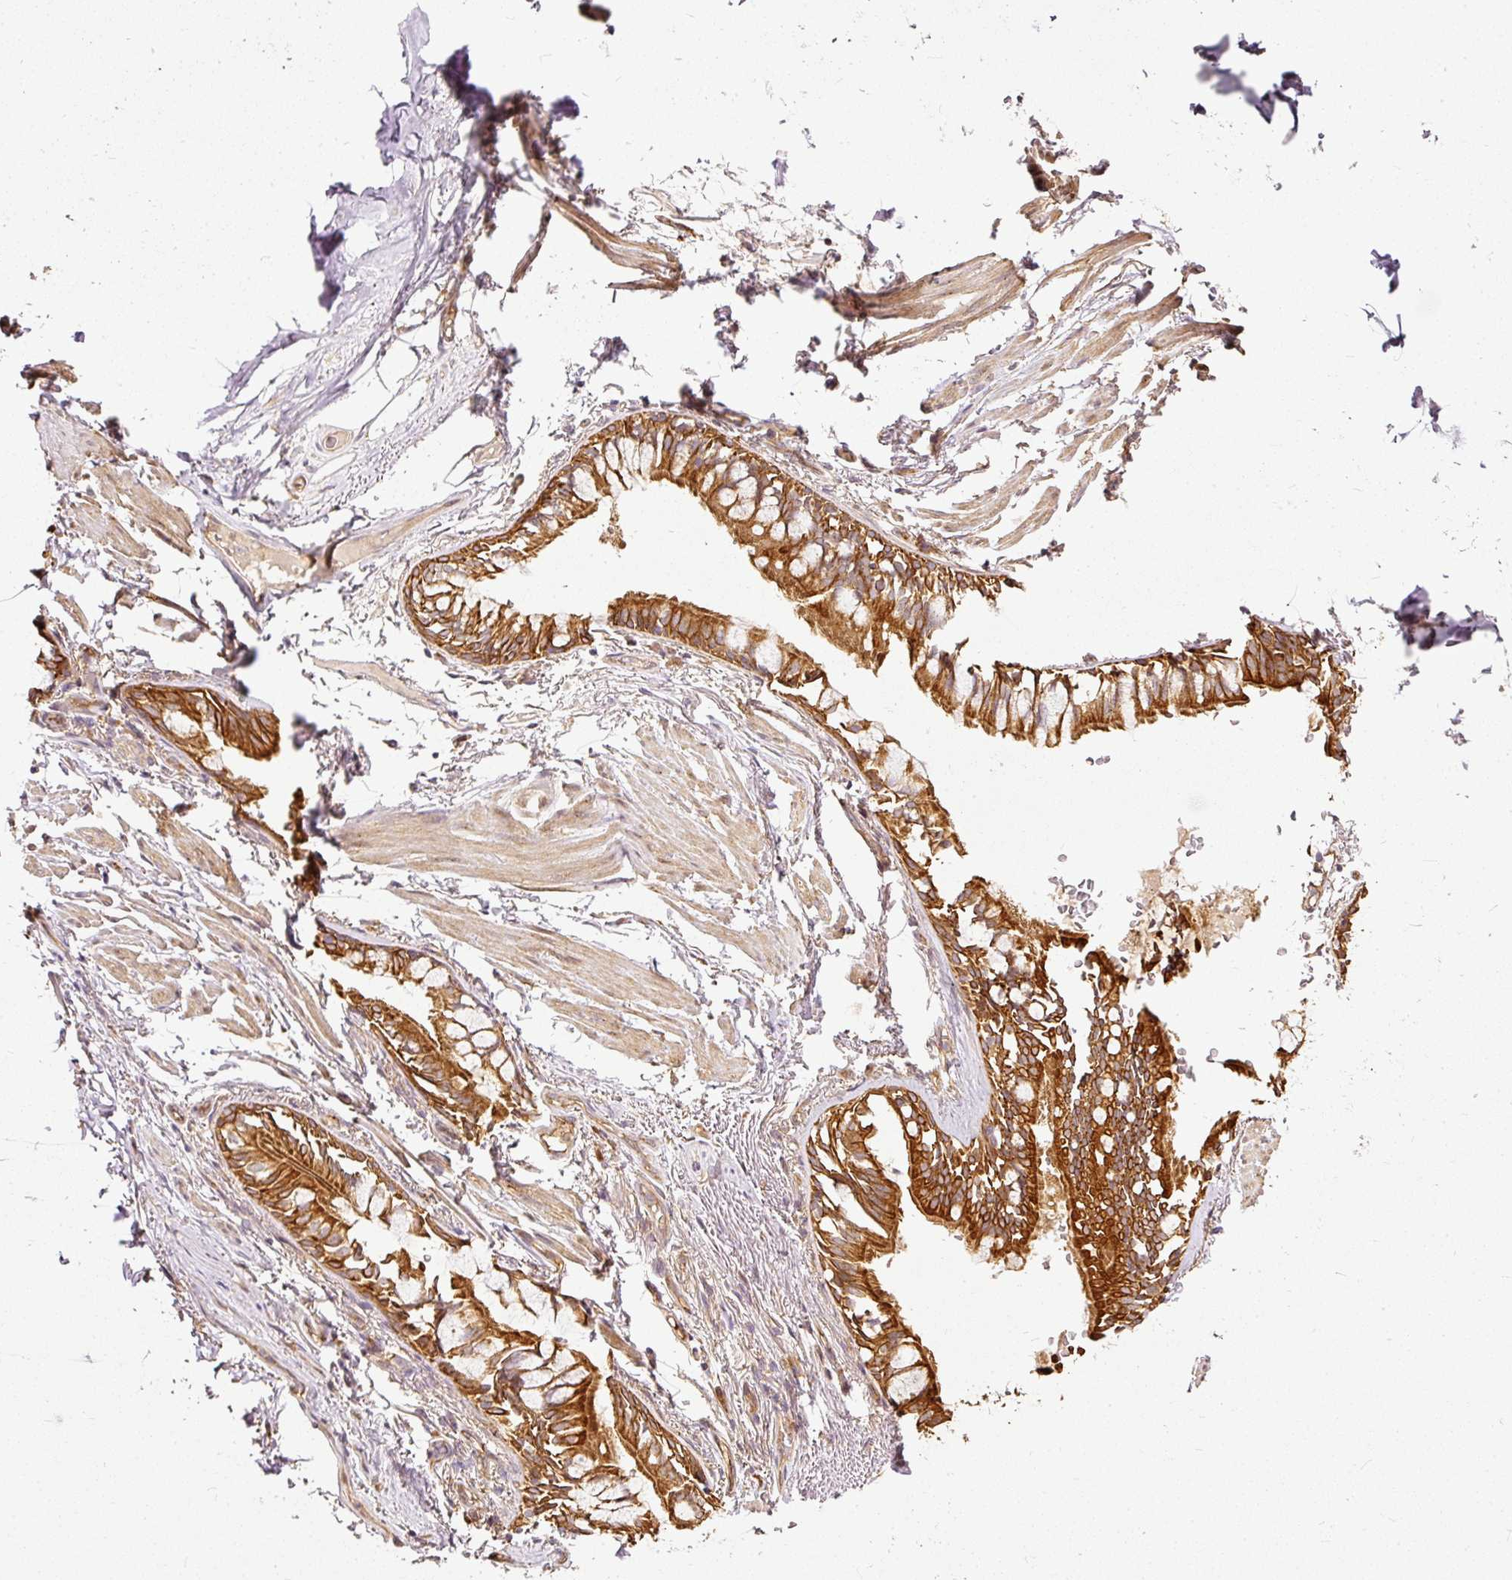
{"staining": {"intensity": "moderate", "quantity": ">75%", "location": "cytoplasmic/membranous"}, "tissue": "soft tissue", "cell_type": "Chondrocytes", "image_type": "normal", "snomed": [{"axis": "morphology", "description": "Normal tissue, NOS"}, {"axis": "topography", "description": "Bronchus"}], "caption": "Immunohistochemical staining of benign soft tissue shows moderate cytoplasmic/membranous protein positivity in approximately >75% of chondrocytes.", "gene": "MIF4GD", "patient": {"sex": "male", "age": 70}}